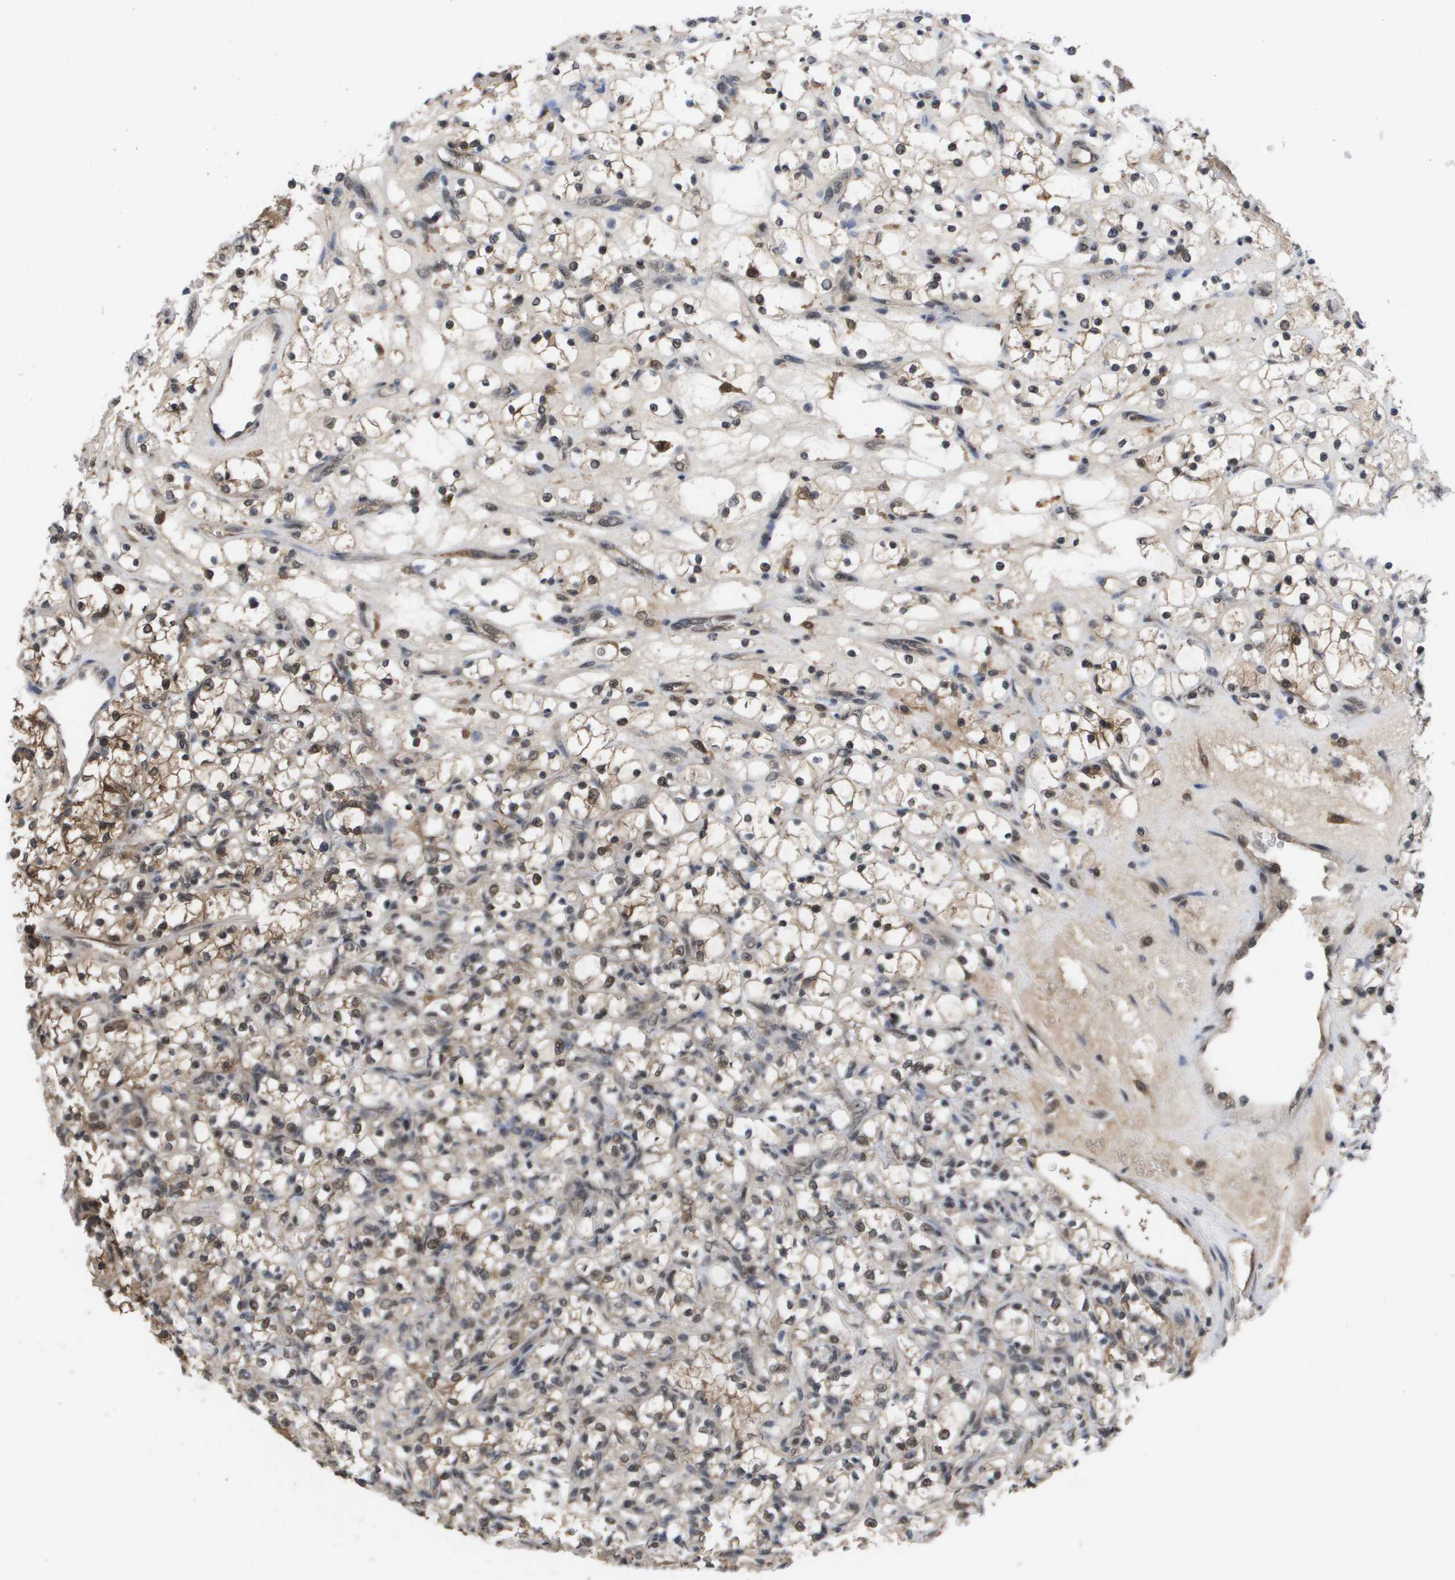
{"staining": {"intensity": "moderate", "quantity": ">75%", "location": "cytoplasmic/membranous,nuclear"}, "tissue": "renal cancer", "cell_type": "Tumor cells", "image_type": "cancer", "snomed": [{"axis": "morphology", "description": "Adenocarcinoma, NOS"}, {"axis": "topography", "description": "Kidney"}], "caption": "Human renal cancer stained with a brown dye displays moderate cytoplasmic/membranous and nuclear positive expression in approximately >75% of tumor cells.", "gene": "AMBRA1", "patient": {"sex": "female", "age": 69}}